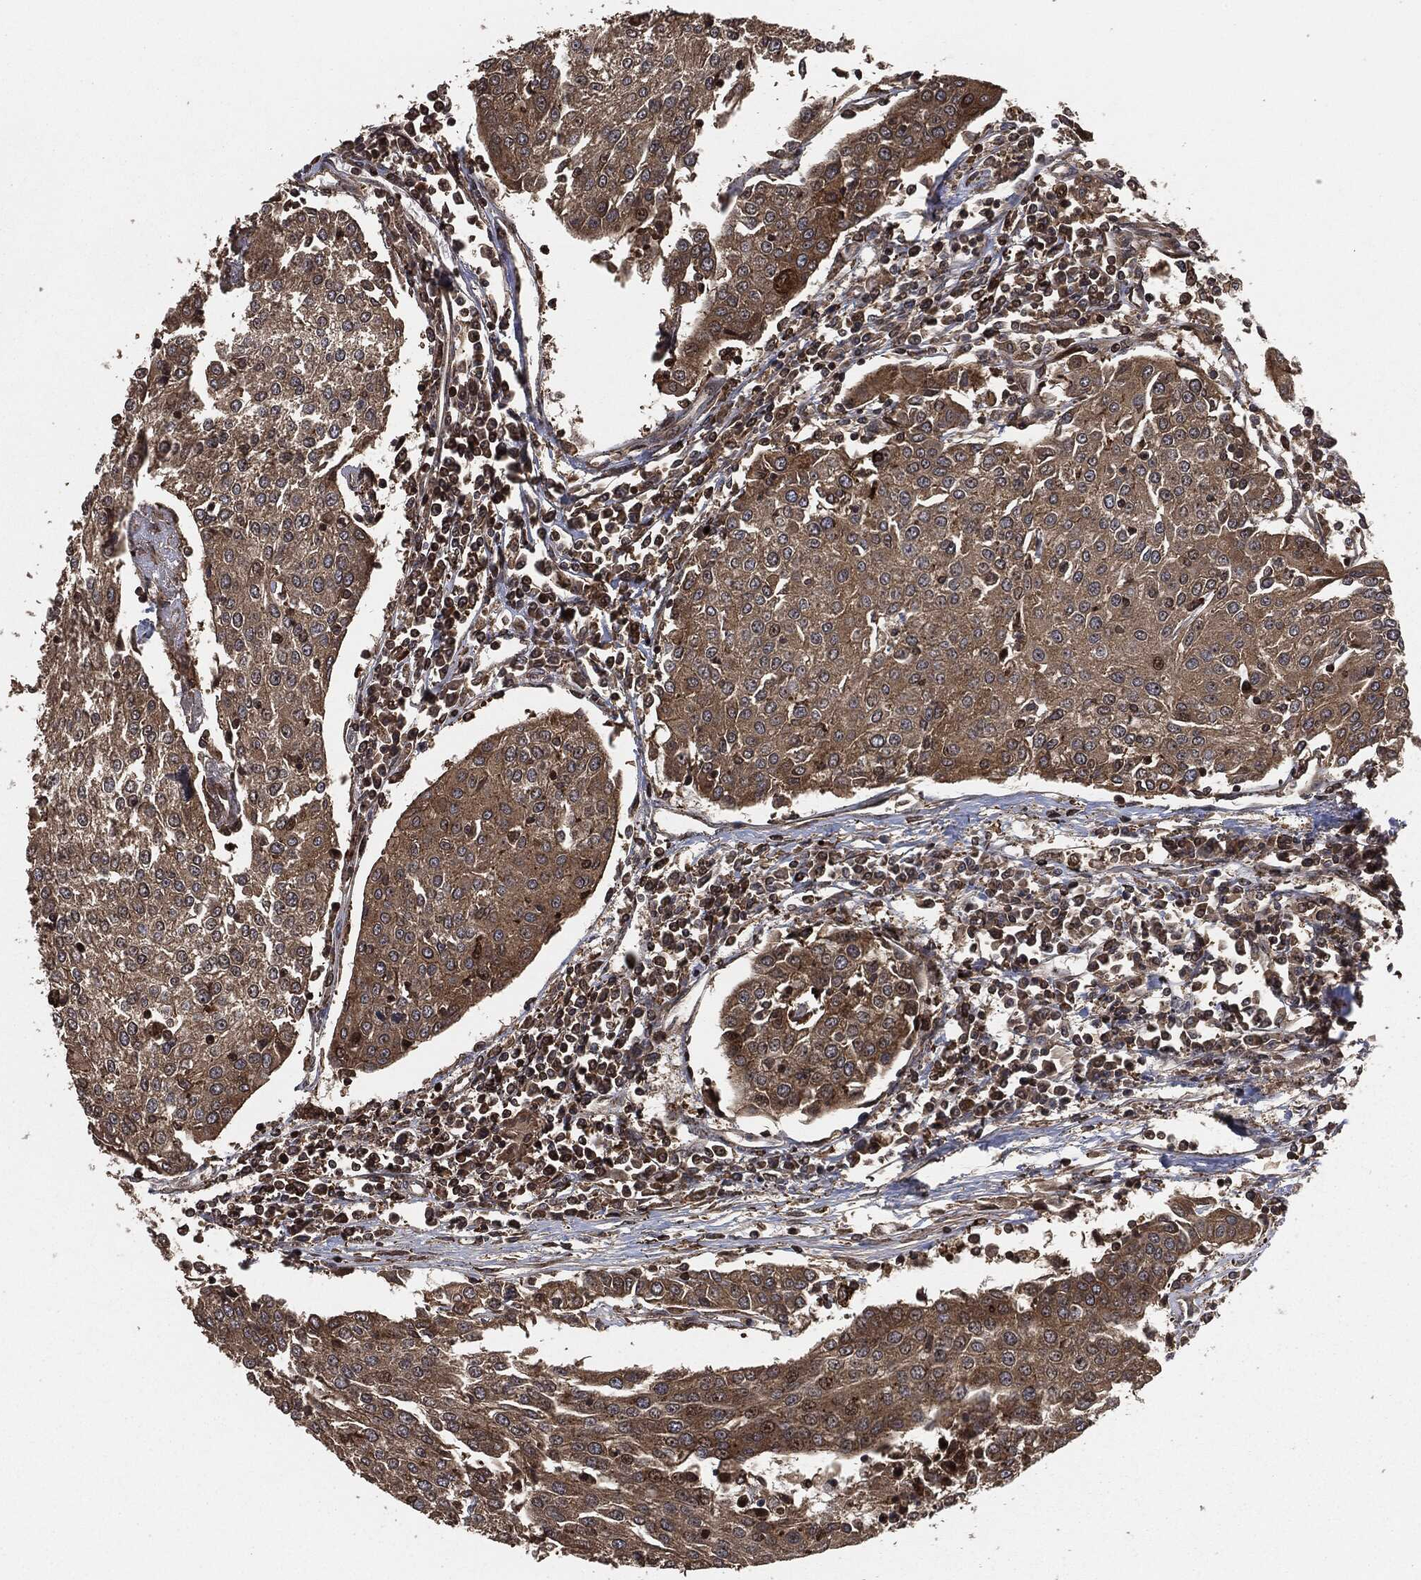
{"staining": {"intensity": "moderate", "quantity": "25%-75%", "location": "cytoplasmic/membranous"}, "tissue": "urothelial cancer", "cell_type": "Tumor cells", "image_type": "cancer", "snomed": [{"axis": "morphology", "description": "Urothelial carcinoma, High grade"}, {"axis": "topography", "description": "Urinary bladder"}], "caption": "Urothelial cancer was stained to show a protein in brown. There is medium levels of moderate cytoplasmic/membranous staining in approximately 25%-75% of tumor cells. (IHC, brightfield microscopy, high magnification).", "gene": "IFIT1", "patient": {"sex": "female", "age": 85}}